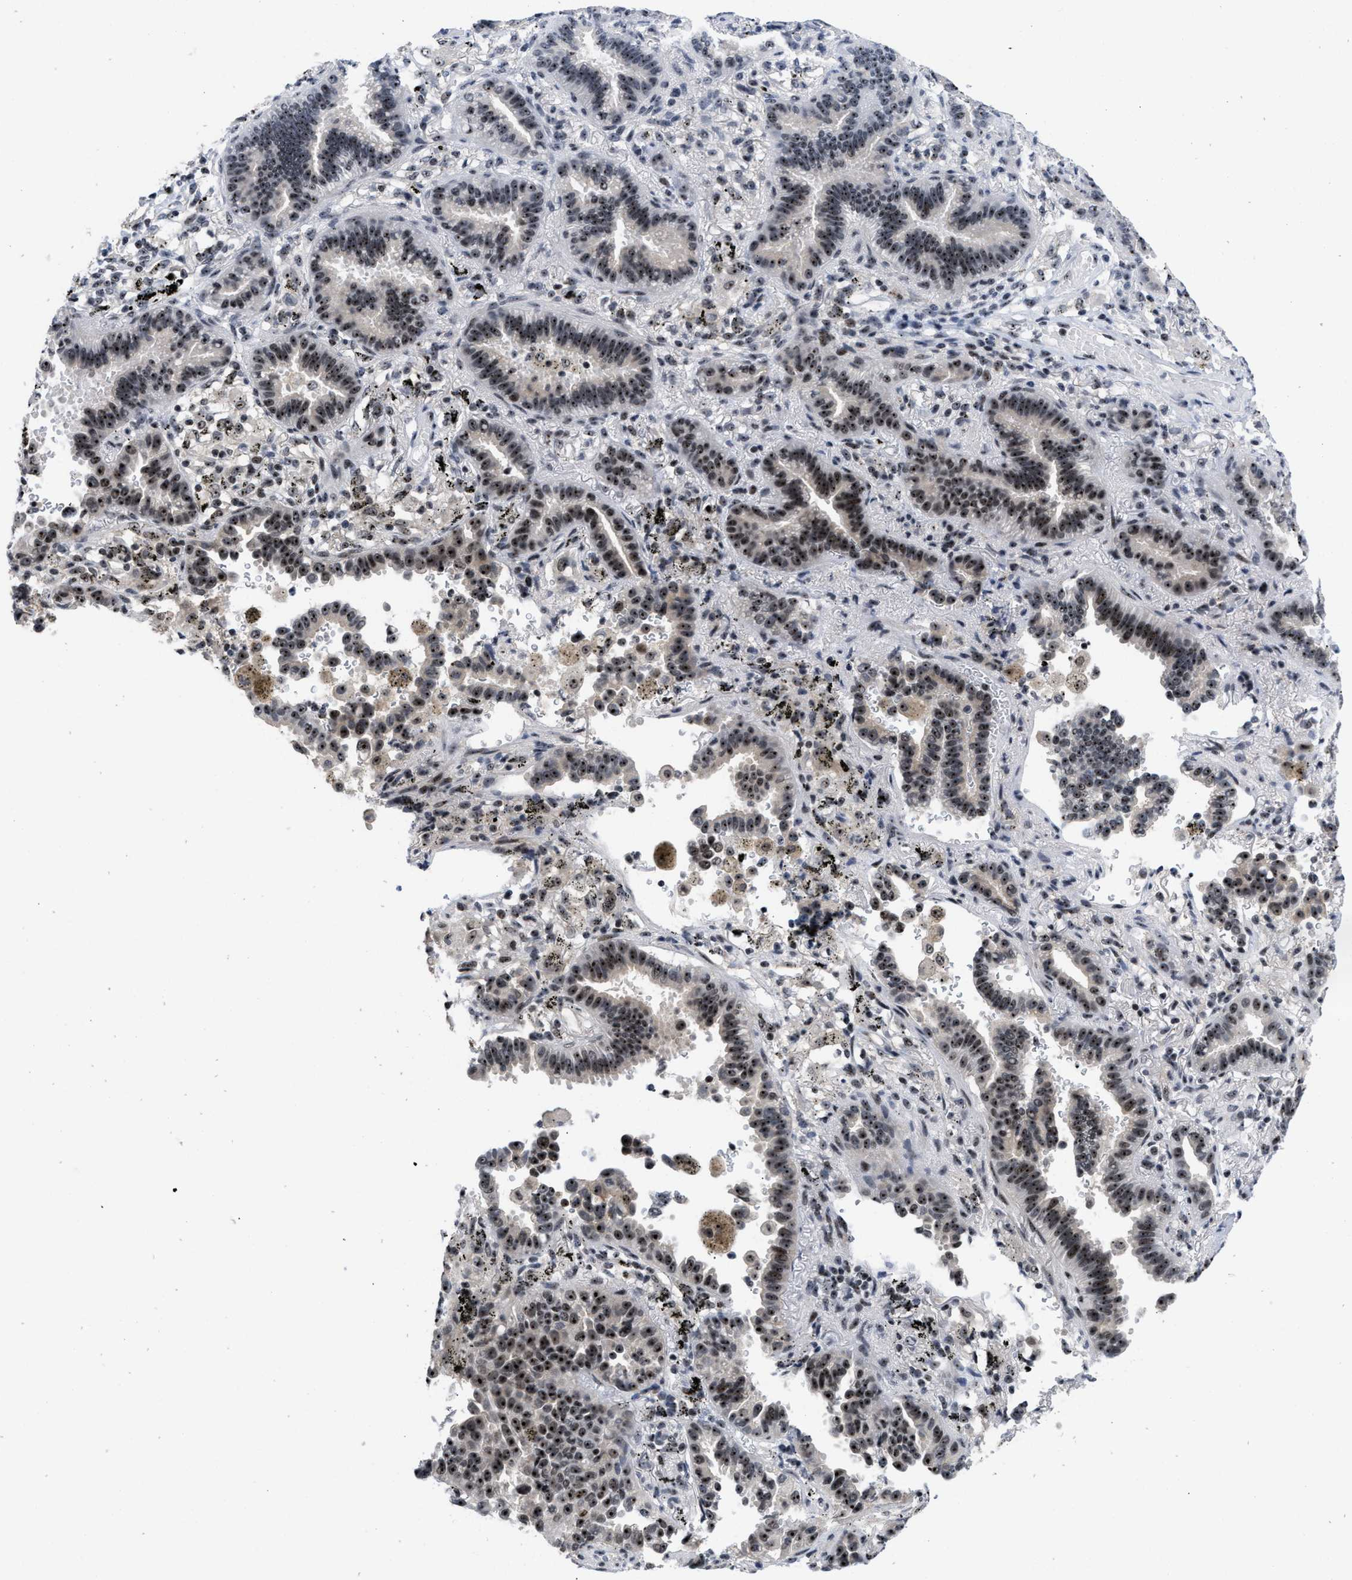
{"staining": {"intensity": "strong", "quantity": ">75%", "location": "nuclear"}, "tissue": "lung cancer", "cell_type": "Tumor cells", "image_type": "cancer", "snomed": [{"axis": "morphology", "description": "Normal tissue, NOS"}, {"axis": "morphology", "description": "Adenocarcinoma, NOS"}, {"axis": "topography", "description": "Lung"}], "caption": "A brown stain shows strong nuclear expression of a protein in lung cancer tumor cells.", "gene": "NOP58", "patient": {"sex": "male", "age": 59}}